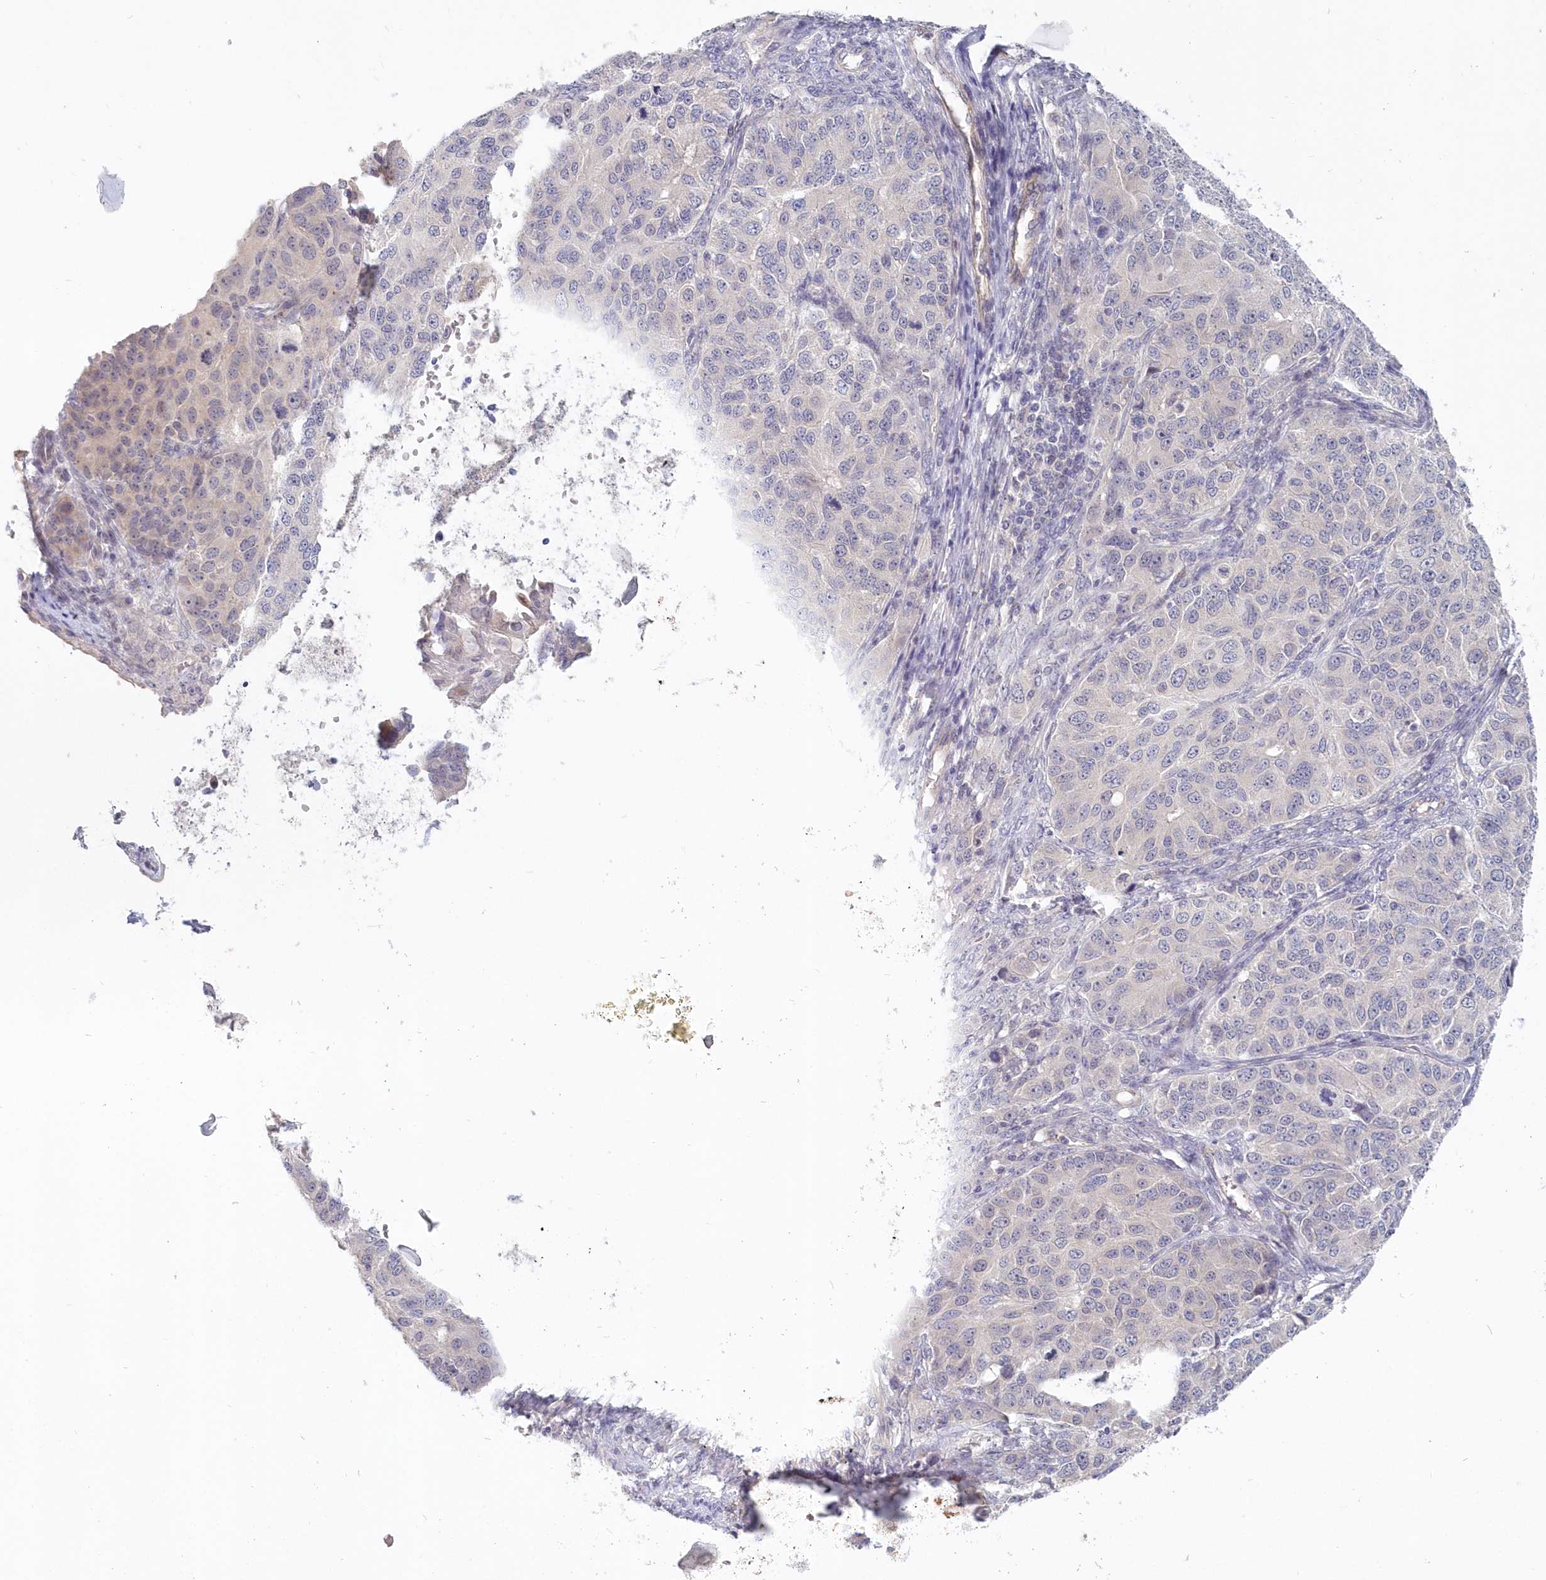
{"staining": {"intensity": "negative", "quantity": "none", "location": "none"}, "tissue": "ovarian cancer", "cell_type": "Tumor cells", "image_type": "cancer", "snomed": [{"axis": "morphology", "description": "Carcinoma, endometroid"}, {"axis": "topography", "description": "Ovary"}], "caption": "IHC image of ovarian cancer (endometroid carcinoma) stained for a protein (brown), which displays no expression in tumor cells.", "gene": "KATNA1", "patient": {"sex": "female", "age": 51}}